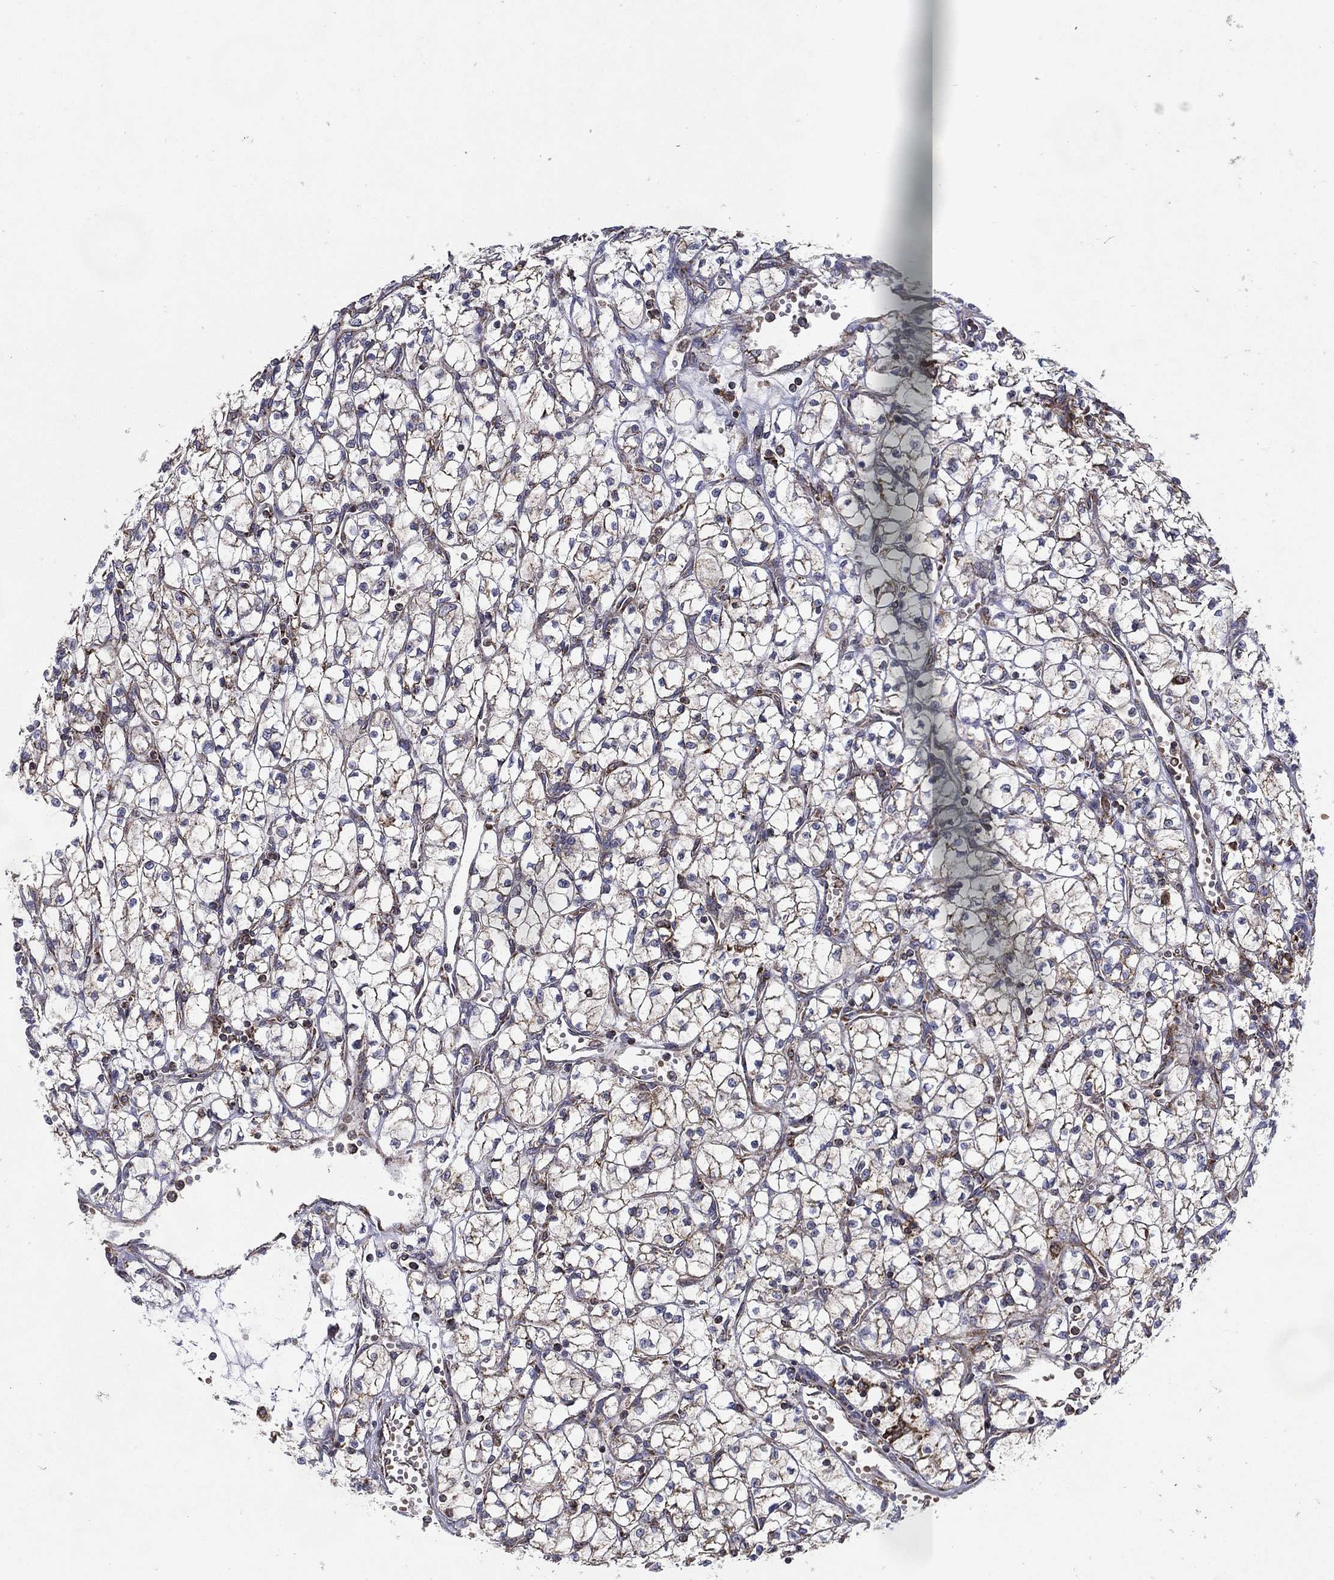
{"staining": {"intensity": "weak", "quantity": "25%-75%", "location": "cytoplasmic/membranous"}, "tissue": "renal cancer", "cell_type": "Tumor cells", "image_type": "cancer", "snomed": [{"axis": "morphology", "description": "Adenocarcinoma, NOS"}, {"axis": "topography", "description": "Kidney"}], "caption": "Human adenocarcinoma (renal) stained for a protein (brown) reveals weak cytoplasmic/membranous positive positivity in approximately 25%-75% of tumor cells.", "gene": "MT-CYB", "patient": {"sex": "female", "age": 64}}